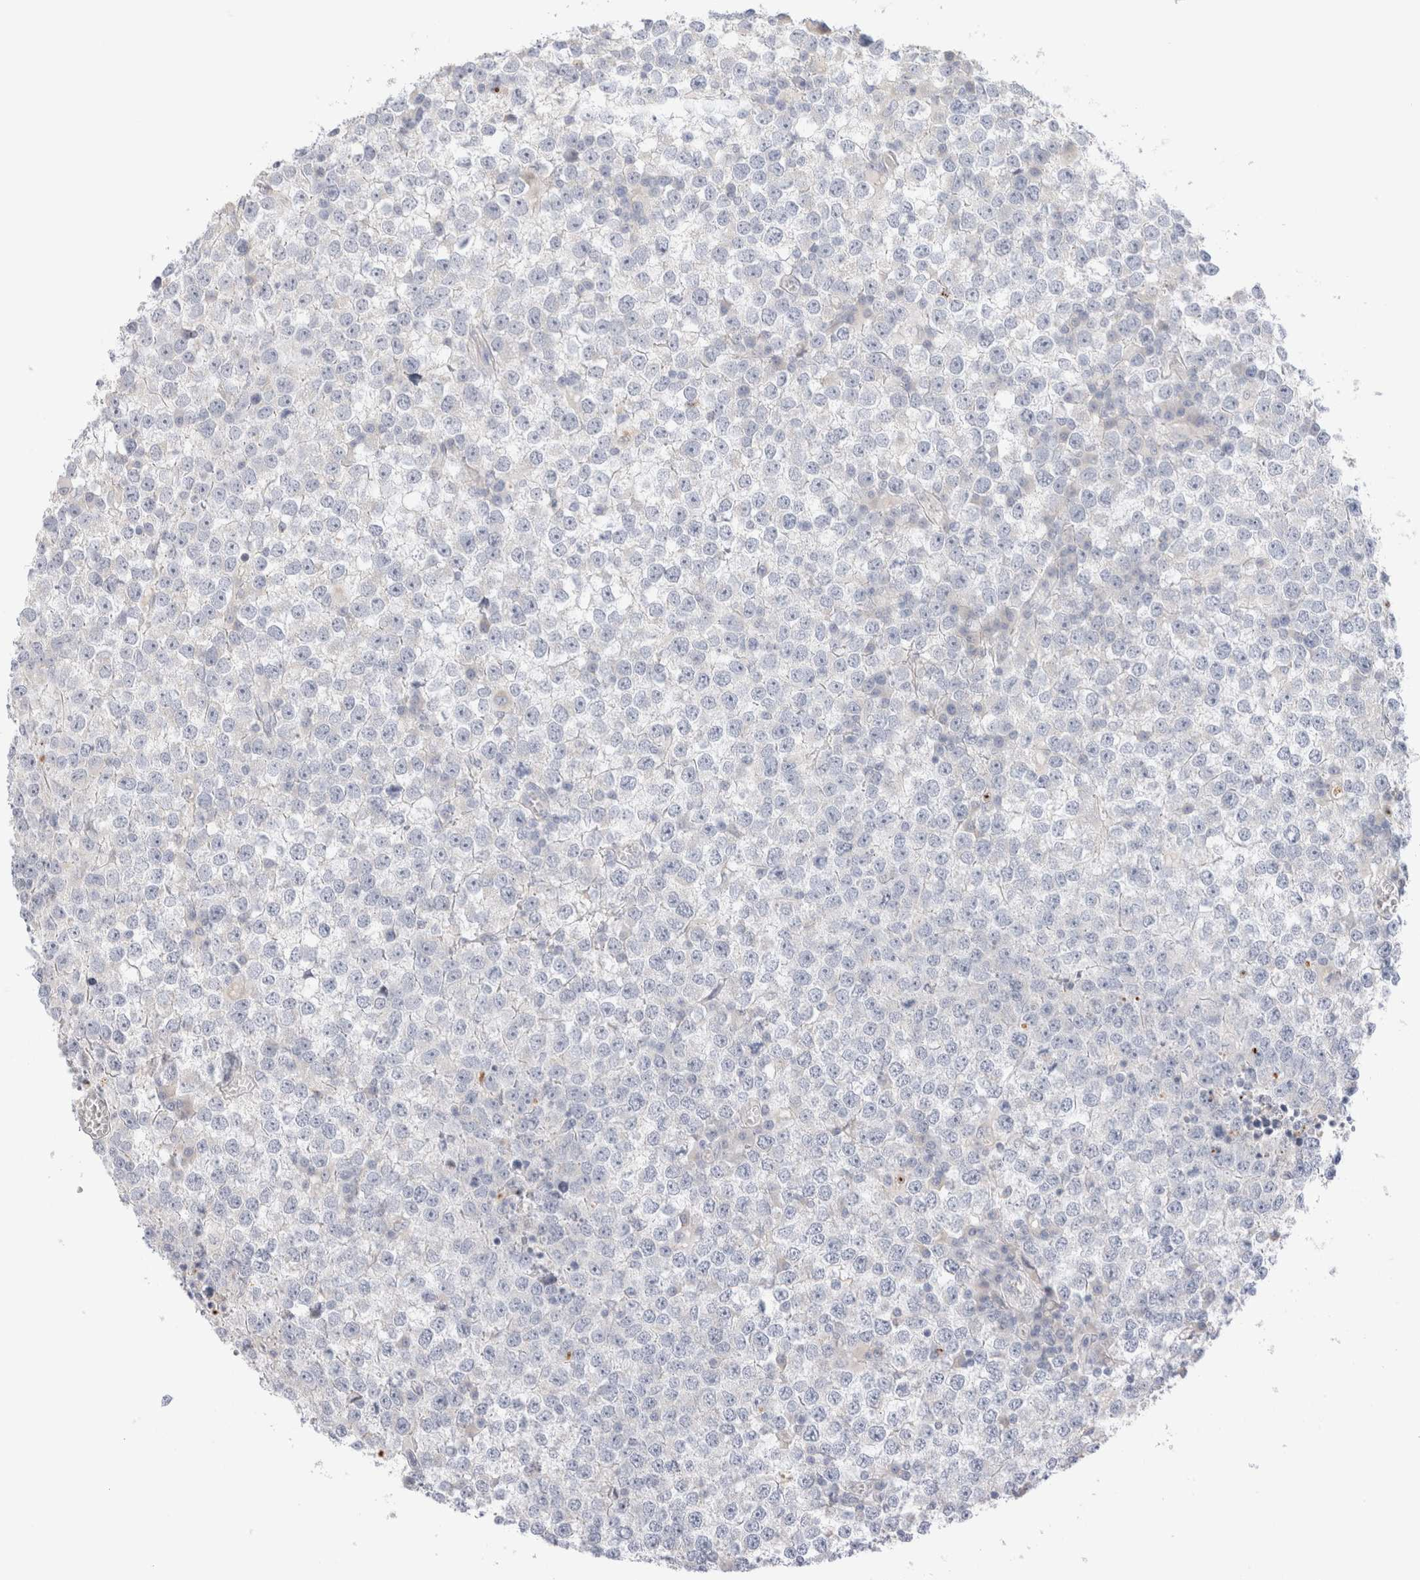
{"staining": {"intensity": "negative", "quantity": "none", "location": "none"}, "tissue": "testis cancer", "cell_type": "Tumor cells", "image_type": "cancer", "snomed": [{"axis": "morphology", "description": "Seminoma, NOS"}, {"axis": "topography", "description": "Testis"}], "caption": "A high-resolution photomicrograph shows immunohistochemistry (IHC) staining of testis cancer, which shows no significant staining in tumor cells.", "gene": "HEXD", "patient": {"sex": "male", "age": 65}}